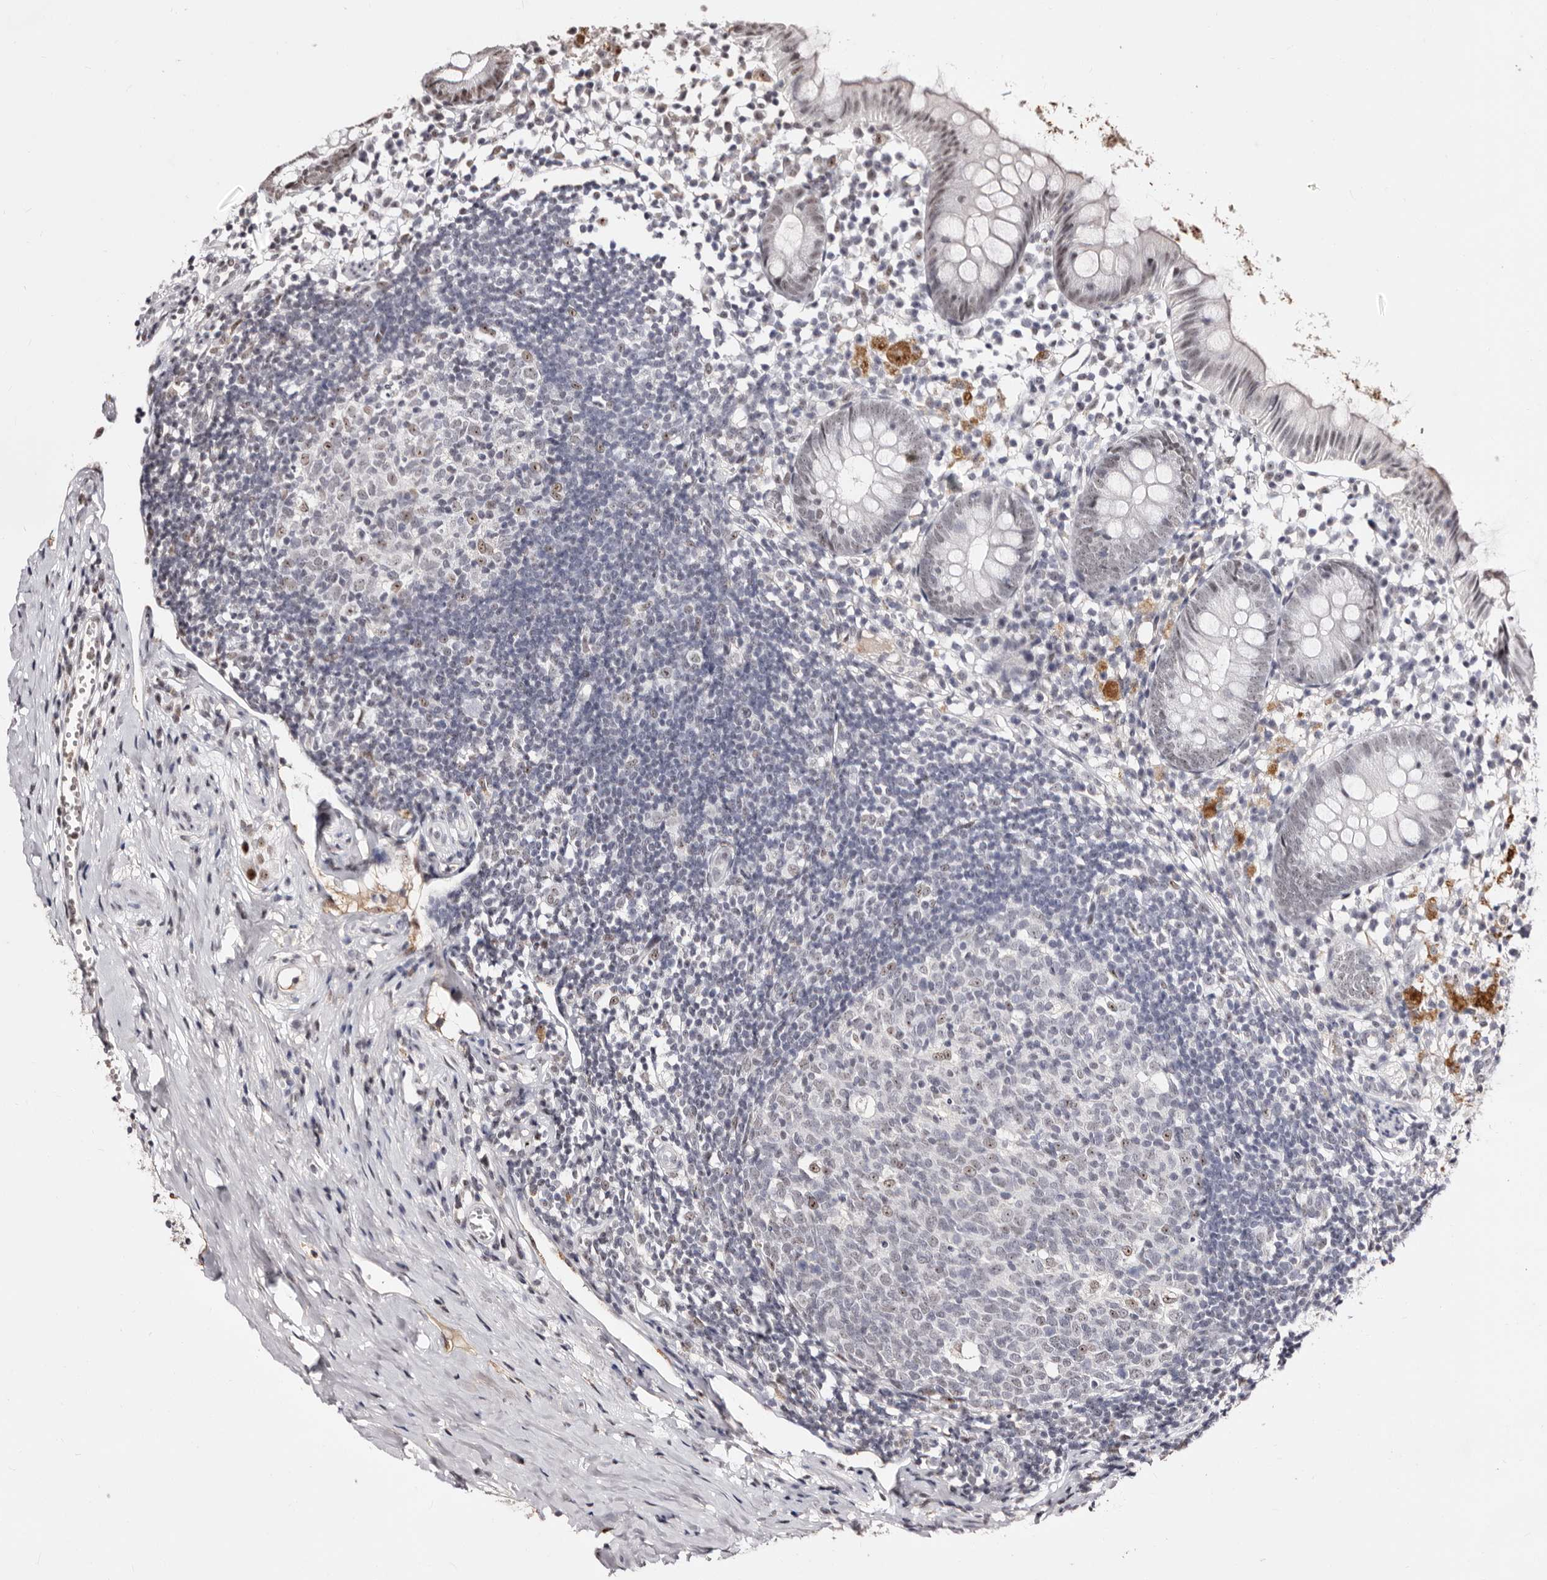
{"staining": {"intensity": "weak", "quantity": ">75%", "location": "nuclear"}, "tissue": "appendix", "cell_type": "Glandular cells", "image_type": "normal", "snomed": [{"axis": "morphology", "description": "Normal tissue, NOS"}, {"axis": "topography", "description": "Appendix"}], "caption": "Glandular cells demonstrate low levels of weak nuclear positivity in approximately >75% of cells in unremarkable human appendix.", "gene": "ANAPC11", "patient": {"sex": "female", "age": 20}}